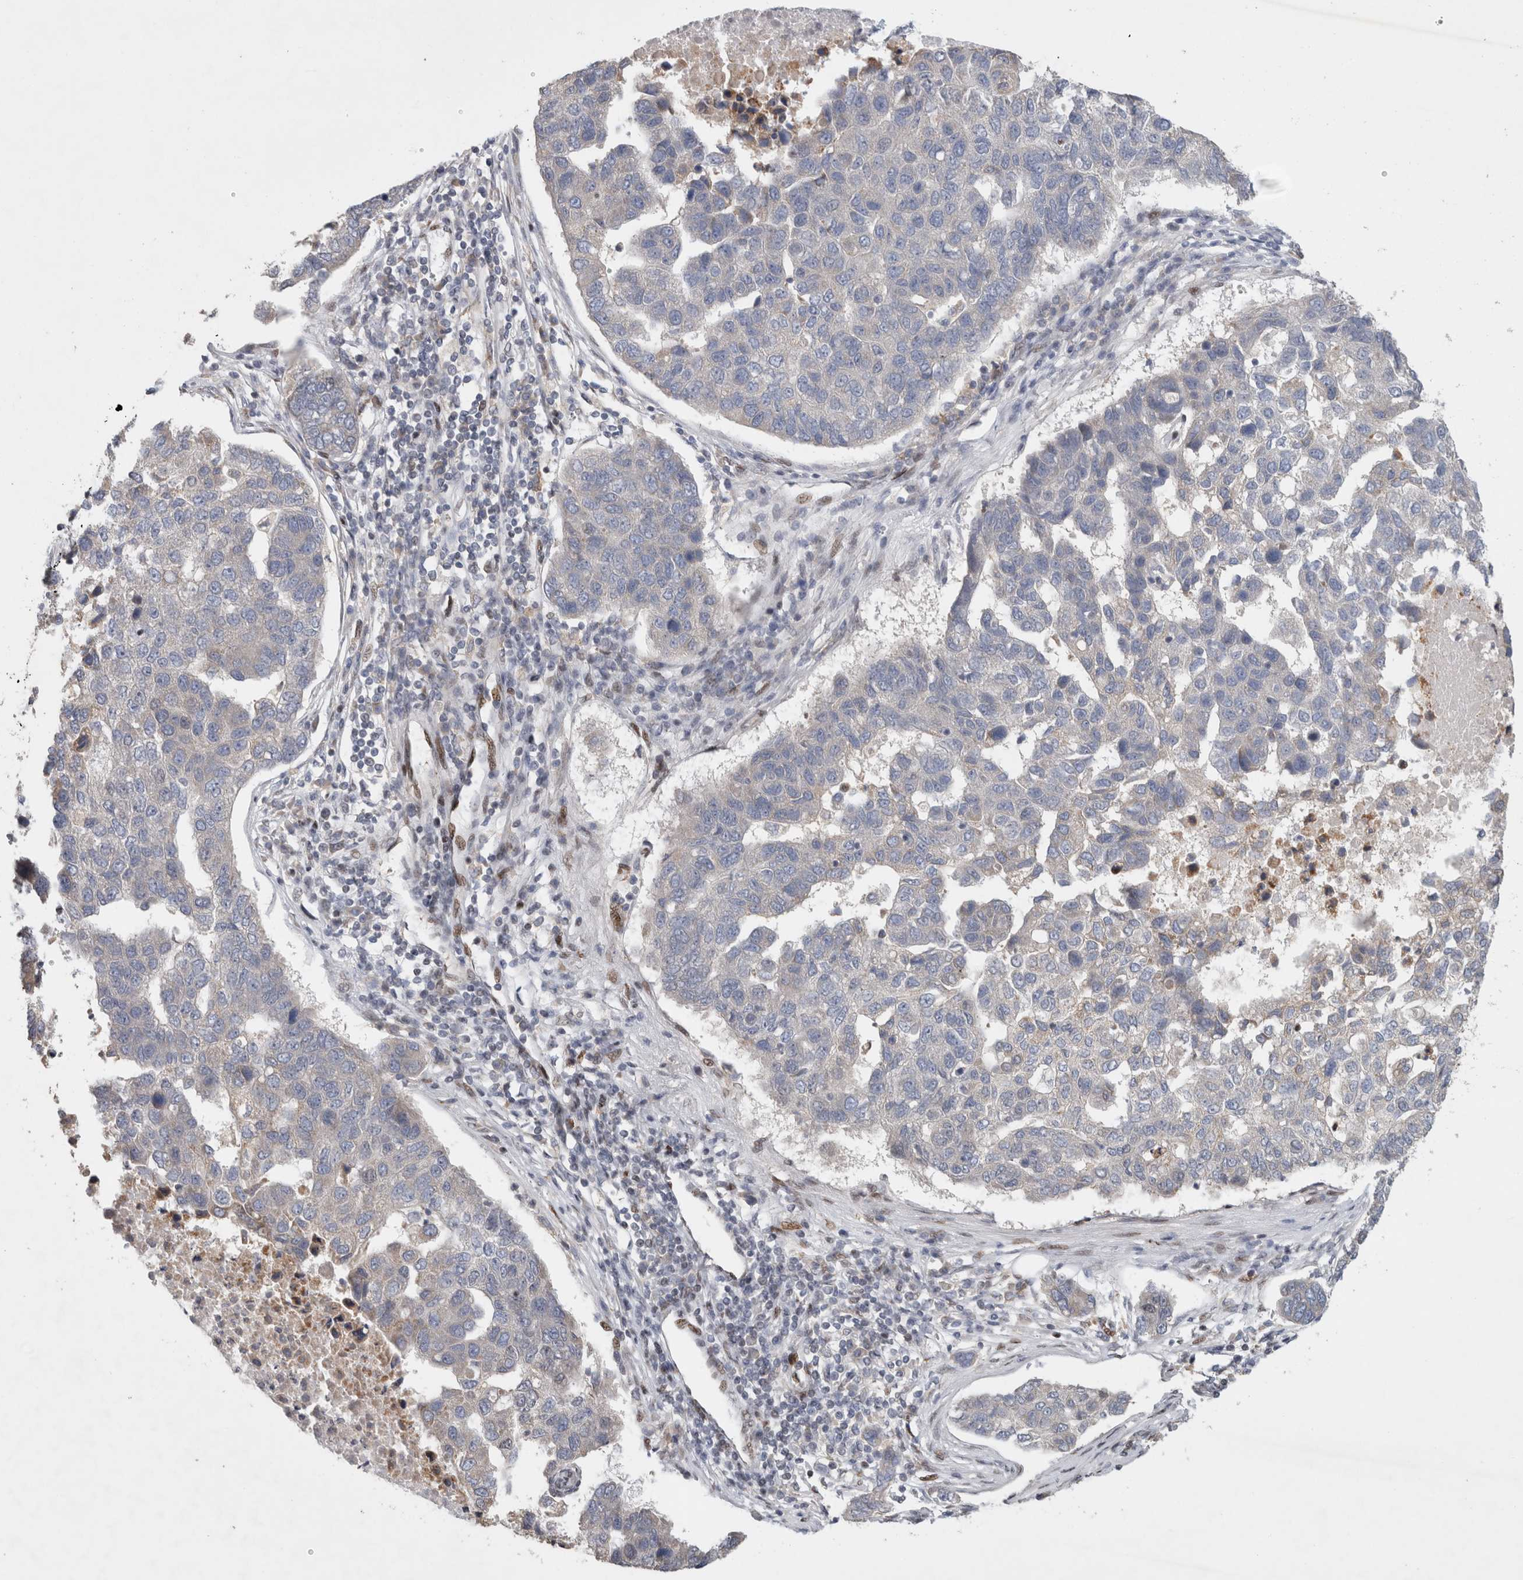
{"staining": {"intensity": "negative", "quantity": "none", "location": "none"}, "tissue": "pancreatic cancer", "cell_type": "Tumor cells", "image_type": "cancer", "snomed": [{"axis": "morphology", "description": "Adenocarcinoma, NOS"}, {"axis": "topography", "description": "Pancreas"}], "caption": "The immunohistochemistry image has no significant staining in tumor cells of adenocarcinoma (pancreatic) tissue.", "gene": "C8orf58", "patient": {"sex": "female", "age": 61}}